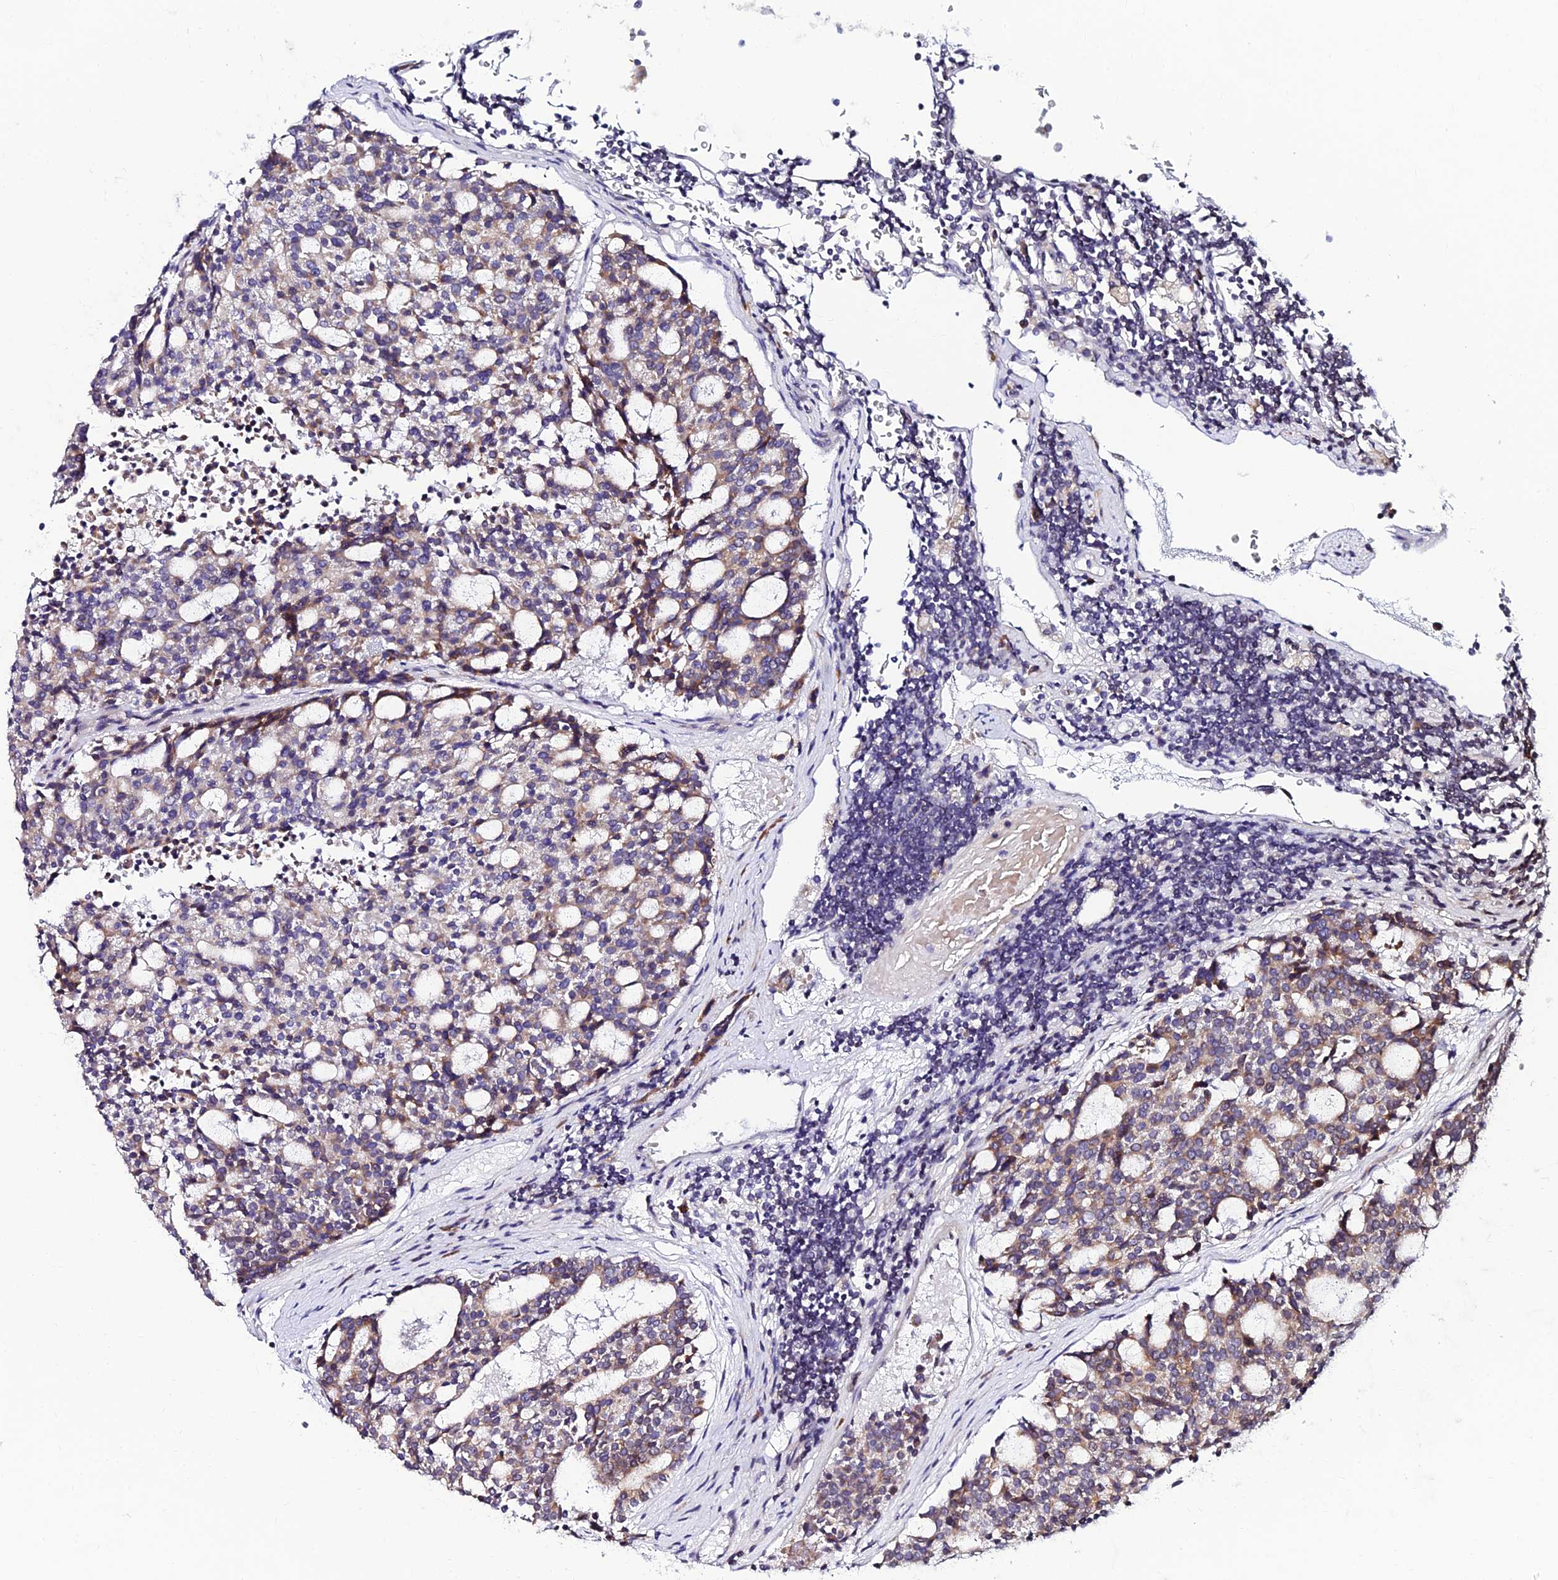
{"staining": {"intensity": "moderate", "quantity": "<25%", "location": "cytoplasmic/membranous"}, "tissue": "carcinoid", "cell_type": "Tumor cells", "image_type": "cancer", "snomed": [{"axis": "morphology", "description": "Carcinoid, malignant, NOS"}, {"axis": "topography", "description": "Pancreas"}], "caption": "Immunohistochemical staining of human carcinoid (malignant) shows low levels of moderate cytoplasmic/membranous positivity in approximately <25% of tumor cells.", "gene": "CDNF", "patient": {"sex": "female", "age": 54}}